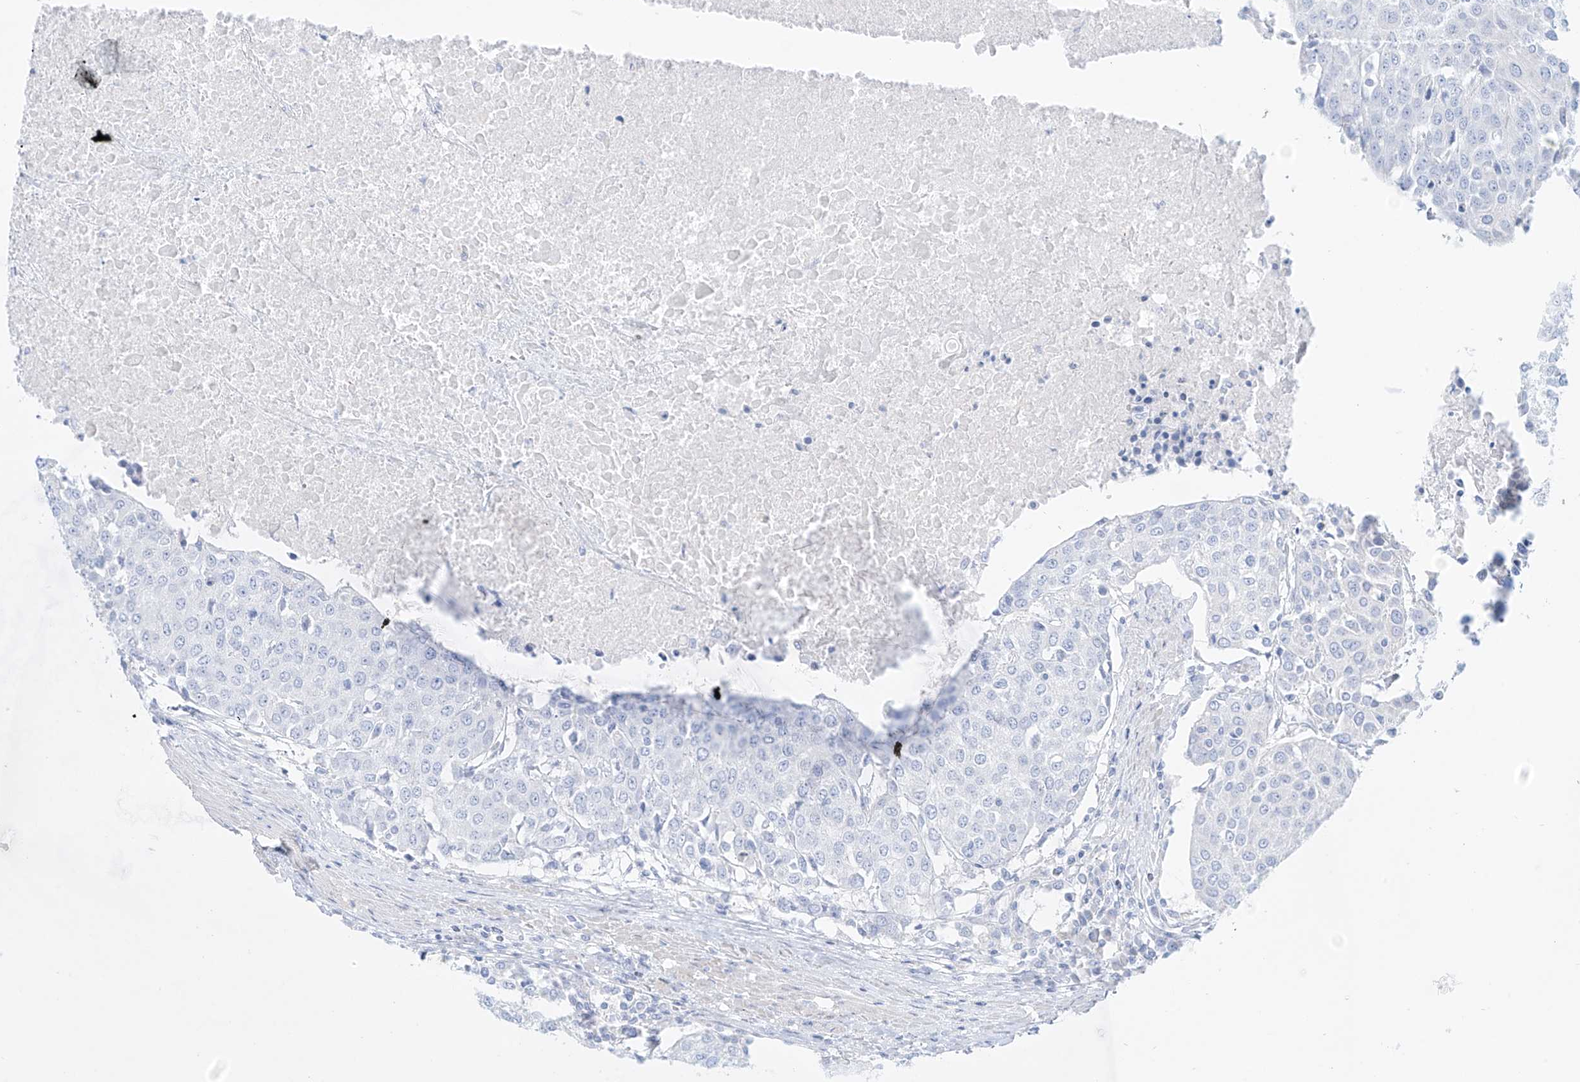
{"staining": {"intensity": "negative", "quantity": "none", "location": "none"}, "tissue": "urothelial cancer", "cell_type": "Tumor cells", "image_type": "cancer", "snomed": [{"axis": "morphology", "description": "Urothelial carcinoma, High grade"}, {"axis": "topography", "description": "Urinary bladder"}], "caption": "Immunohistochemistry image of human high-grade urothelial carcinoma stained for a protein (brown), which demonstrates no staining in tumor cells.", "gene": "SLC26A3", "patient": {"sex": "female", "age": 85}}